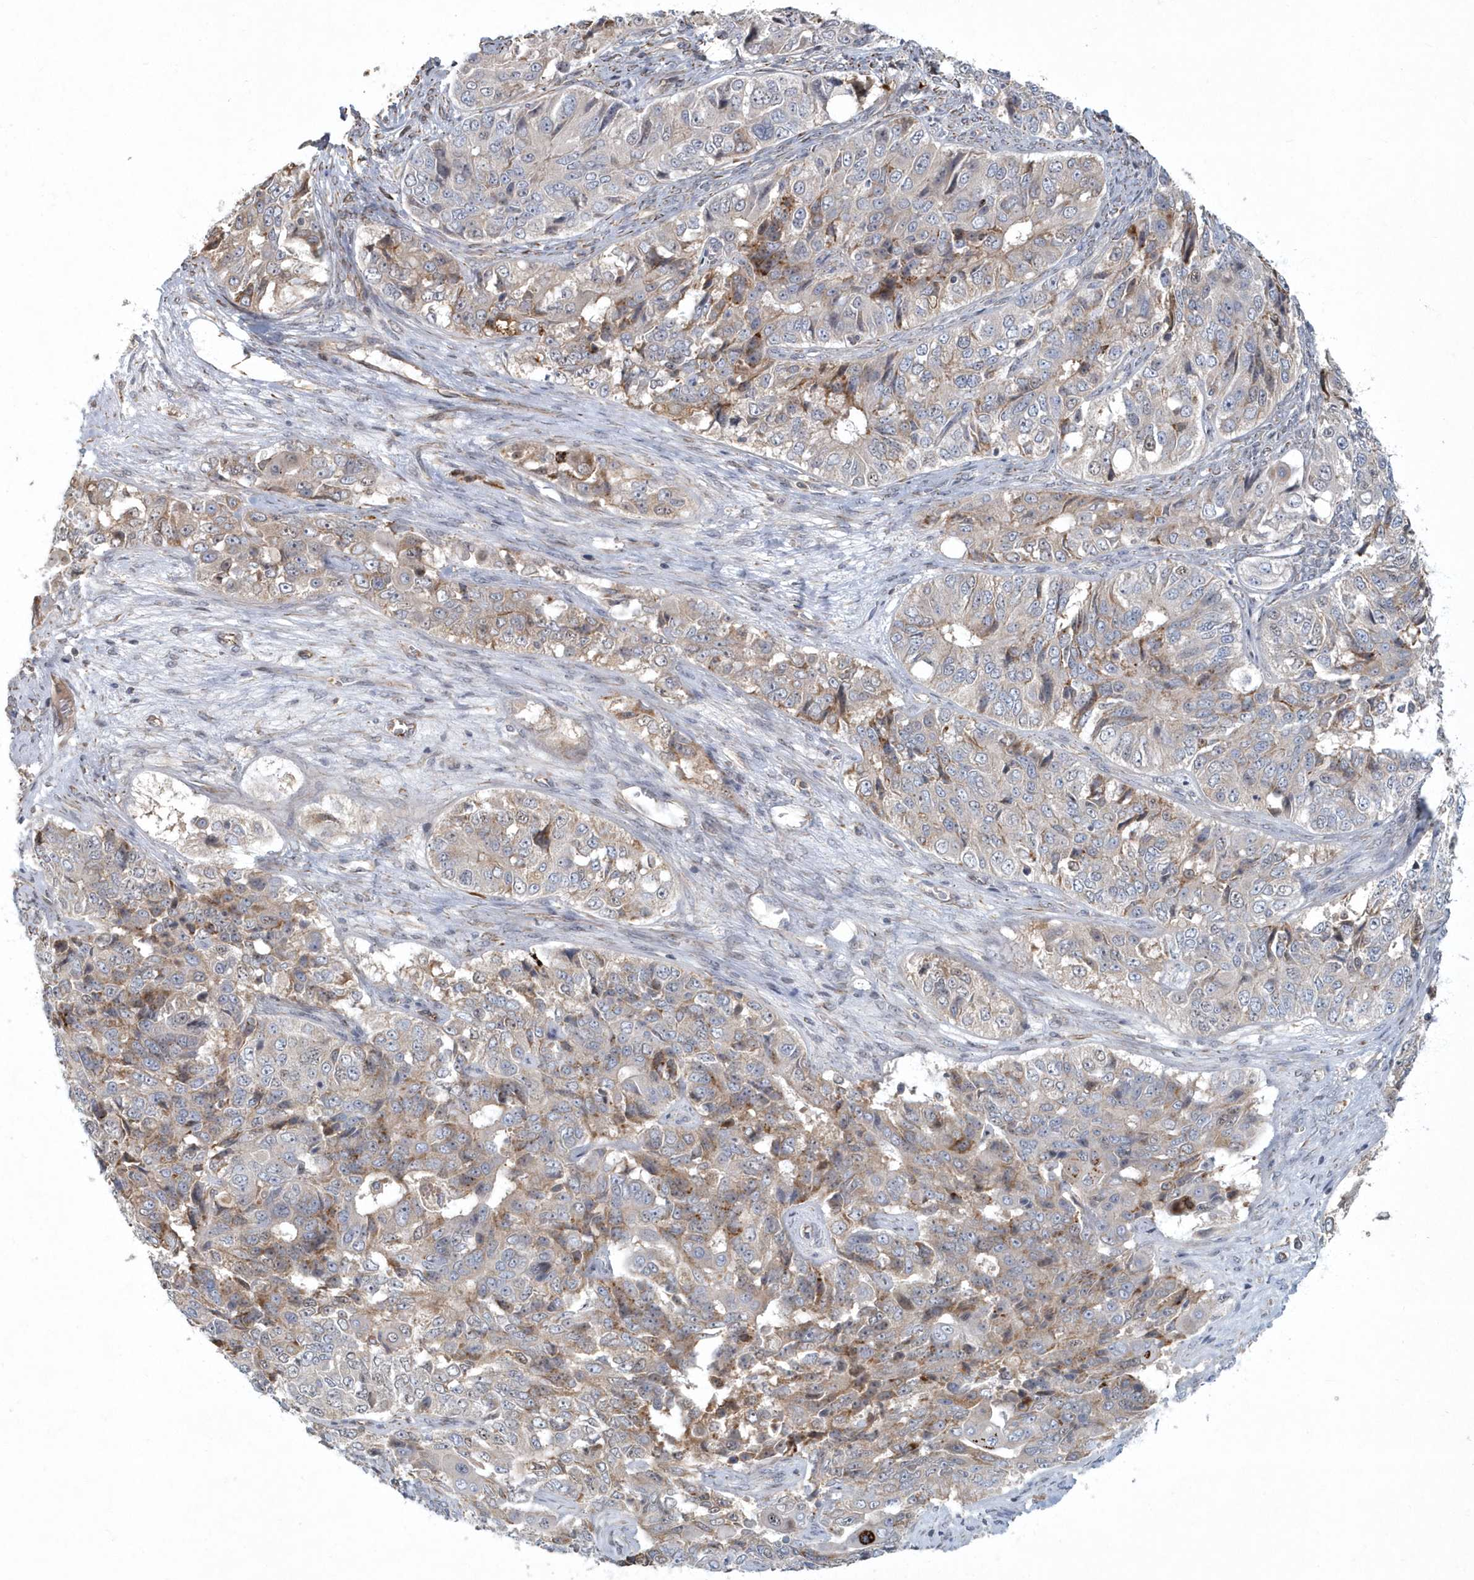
{"staining": {"intensity": "moderate", "quantity": "<25%", "location": "cytoplasmic/membranous"}, "tissue": "ovarian cancer", "cell_type": "Tumor cells", "image_type": "cancer", "snomed": [{"axis": "morphology", "description": "Carcinoma, endometroid"}, {"axis": "topography", "description": "Ovary"}], "caption": "Tumor cells show moderate cytoplasmic/membranous staining in approximately <25% of cells in ovarian cancer (endometroid carcinoma).", "gene": "ARHGEF38", "patient": {"sex": "female", "age": 51}}